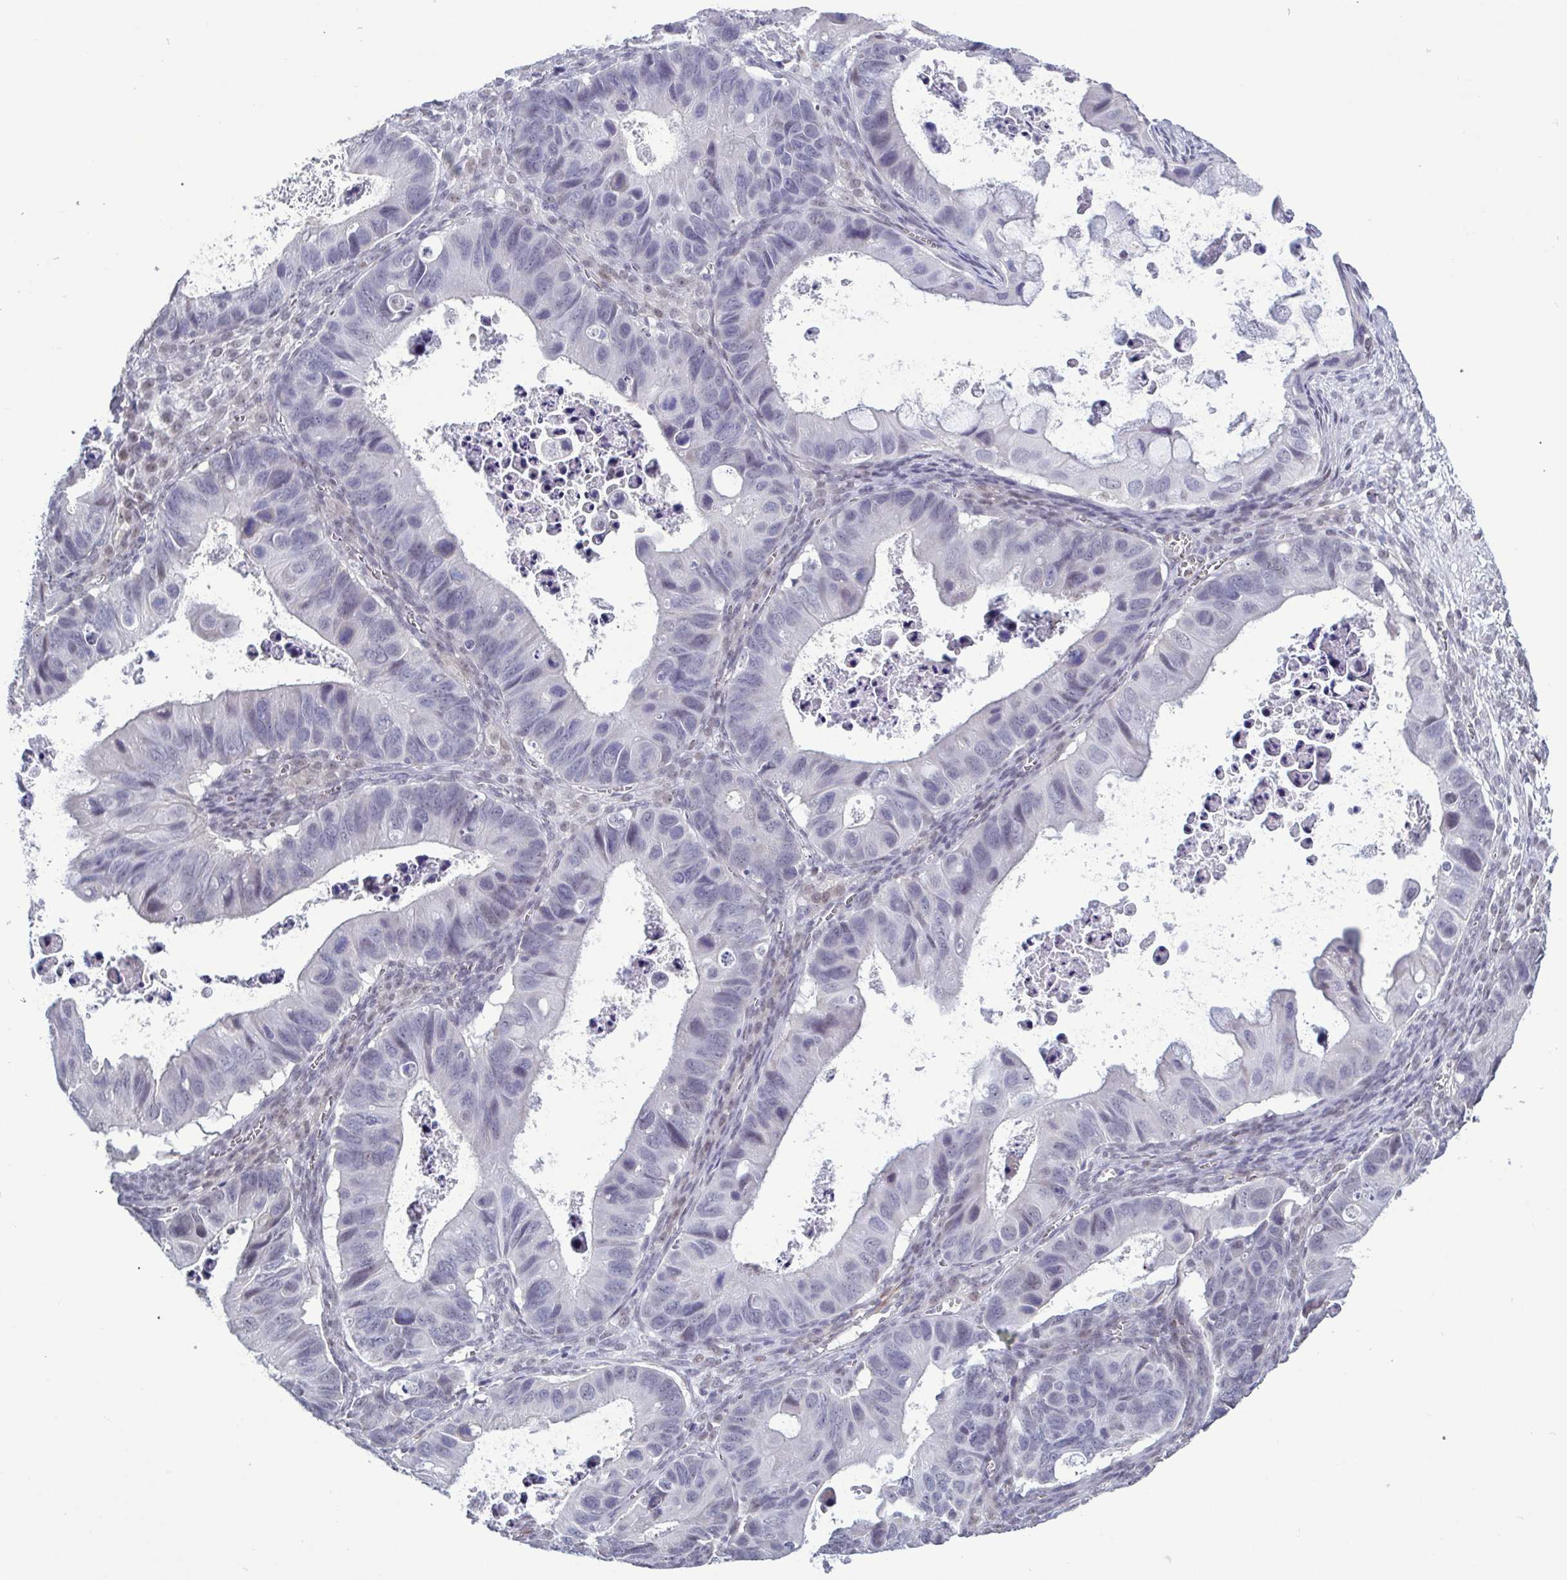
{"staining": {"intensity": "negative", "quantity": "none", "location": "none"}, "tissue": "ovarian cancer", "cell_type": "Tumor cells", "image_type": "cancer", "snomed": [{"axis": "morphology", "description": "Cystadenocarcinoma, mucinous, NOS"}, {"axis": "topography", "description": "Ovary"}], "caption": "IHC of human ovarian mucinous cystadenocarcinoma demonstrates no expression in tumor cells.", "gene": "TMEM92", "patient": {"sex": "female", "age": 64}}